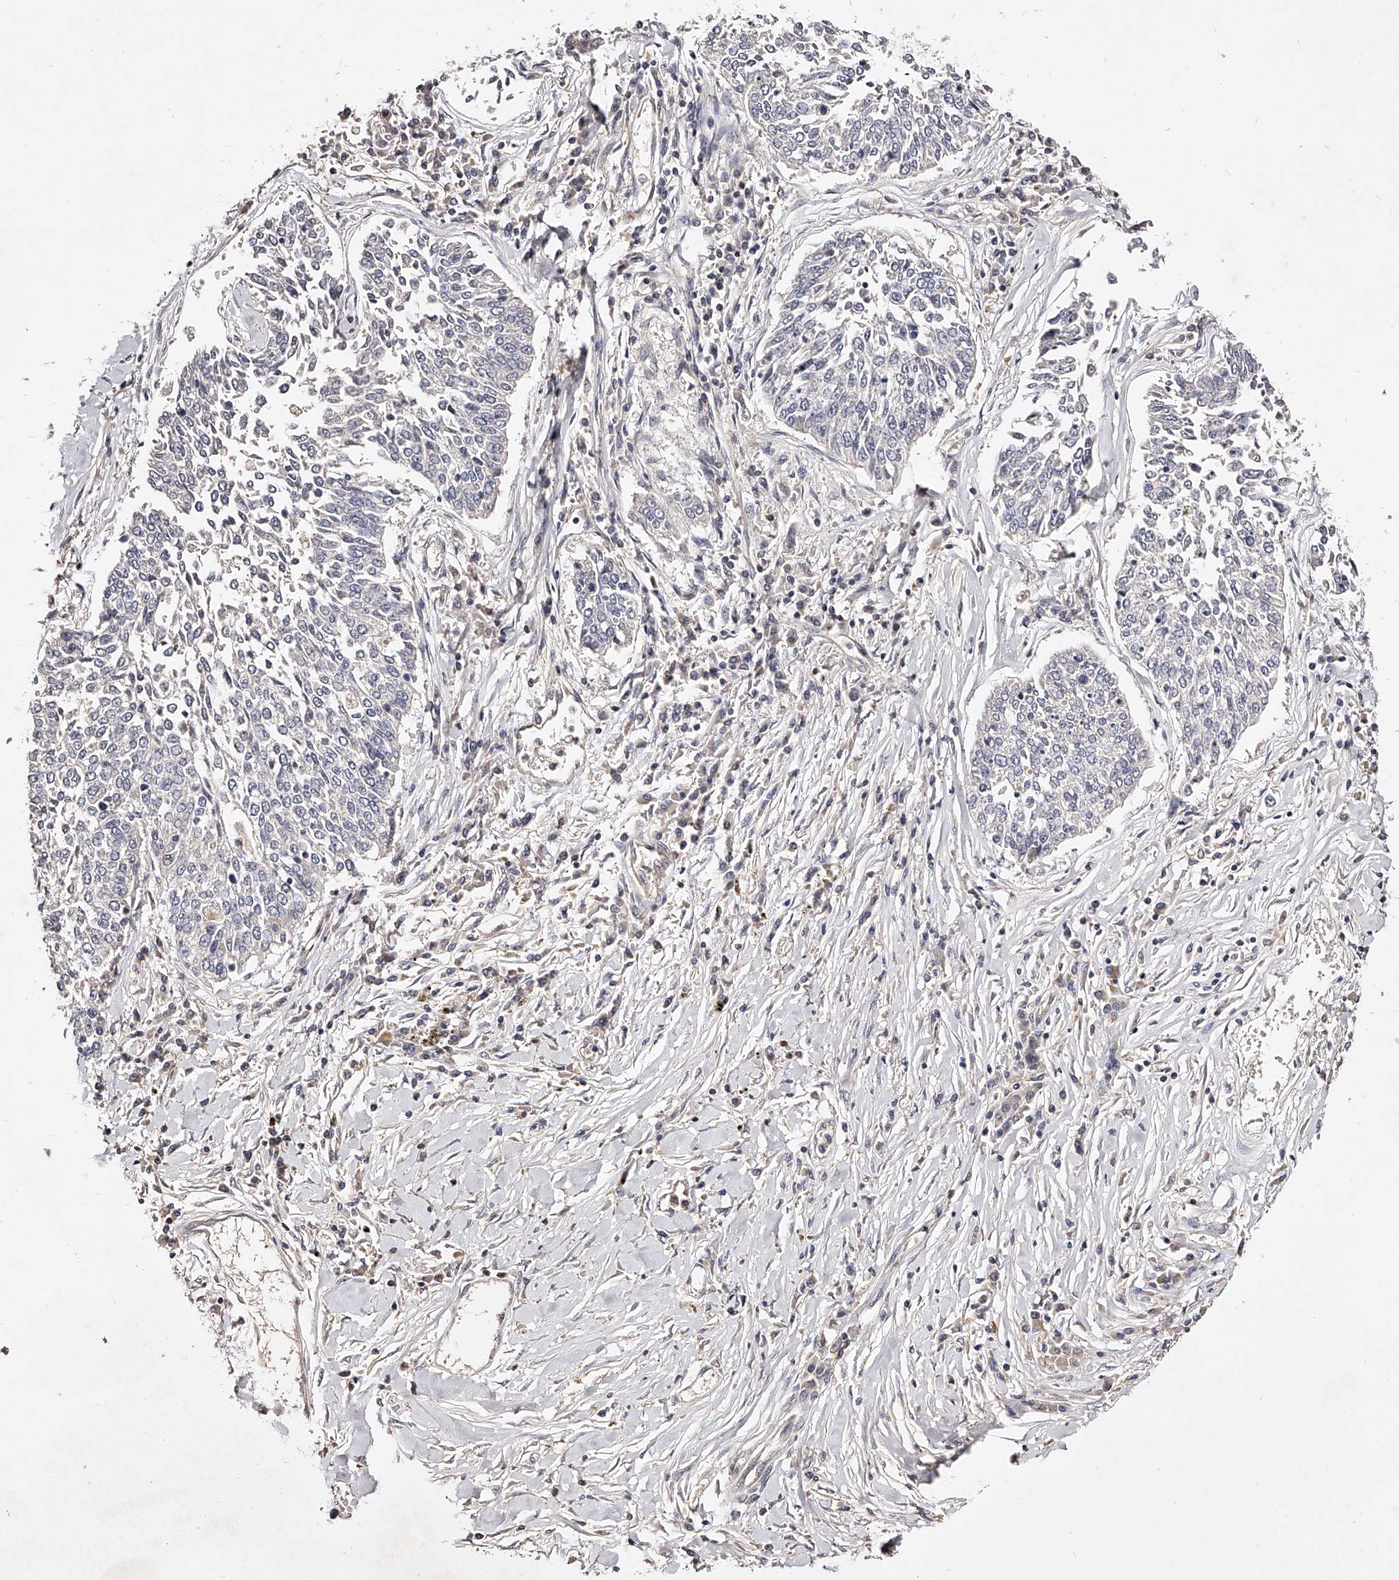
{"staining": {"intensity": "negative", "quantity": "none", "location": "none"}, "tissue": "lung cancer", "cell_type": "Tumor cells", "image_type": "cancer", "snomed": [{"axis": "morphology", "description": "Normal tissue, NOS"}, {"axis": "morphology", "description": "Squamous cell carcinoma, NOS"}, {"axis": "topography", "description": "Cartilage tissue"}, {"axis": "topography", "description": "Bronchus"}, {"axis": "topography", "description": "Lung"}, {"axis": "topography", "description": "Peripheral nerve tissue"}], "caption": "This is an immunohistochemistry histopathology image of lung cancer. There is no staining in tumor cells.", "gene": "PHACTR1", "patient": {"sex": "female", "age": 49}}